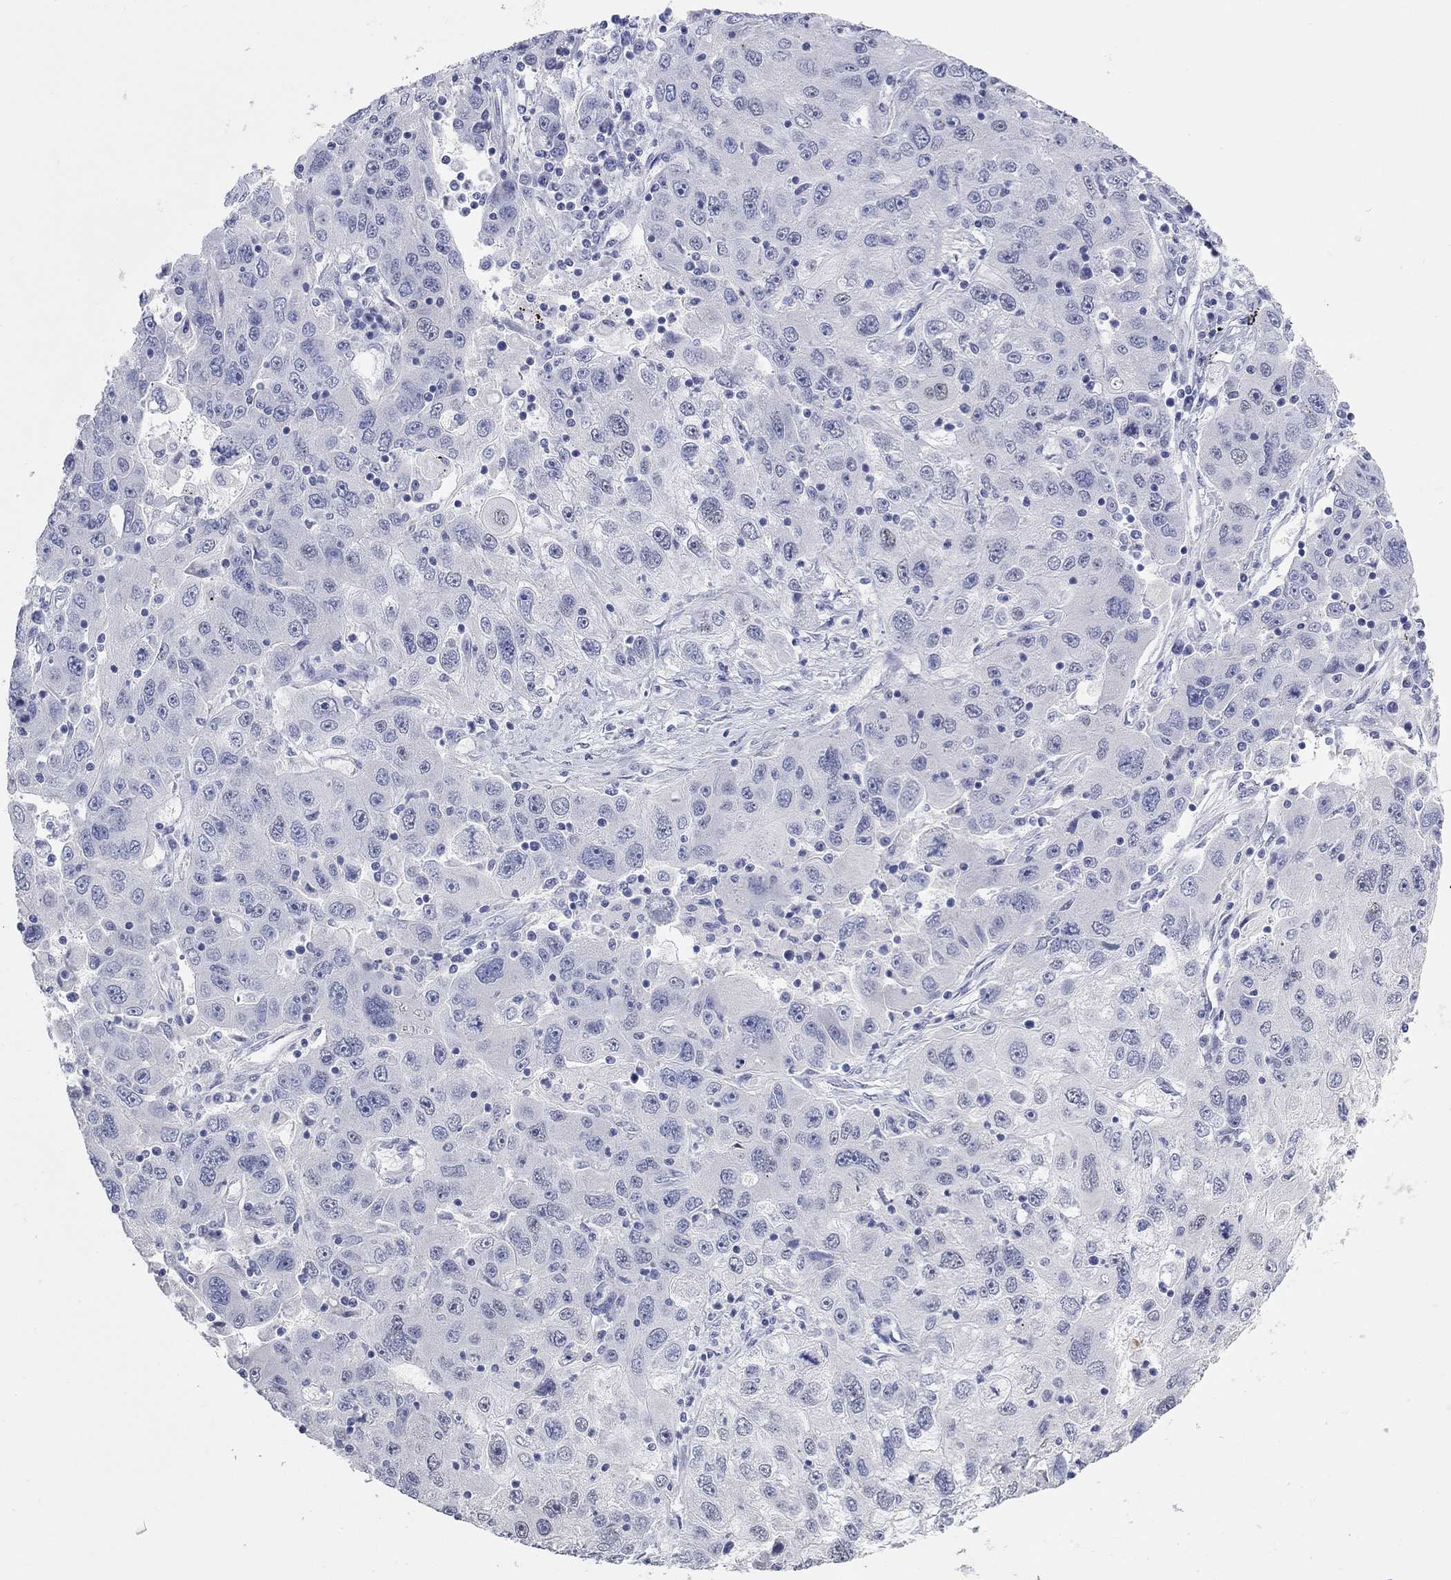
{"staining": {"intensity": "negative", "quantity": "none", "location": "none"}, "tissue": "stomach cancer", "cell_type": "Tumor cells", "image_type": "cancer", "snomed": [{"axis": "morphology", "description": "Adenocarcinoma, NOS"}, {"axis": "topography", "description": "Stomach"}], "caption": "Adenocarcinoma (stomach) was stained to show a protein in brown. There is no significant staining in tumor cells. (IHC, brightfield microscopy, high magnification).", "gene": "WASF3", "patient": {"sex": "male", "age": 56}}